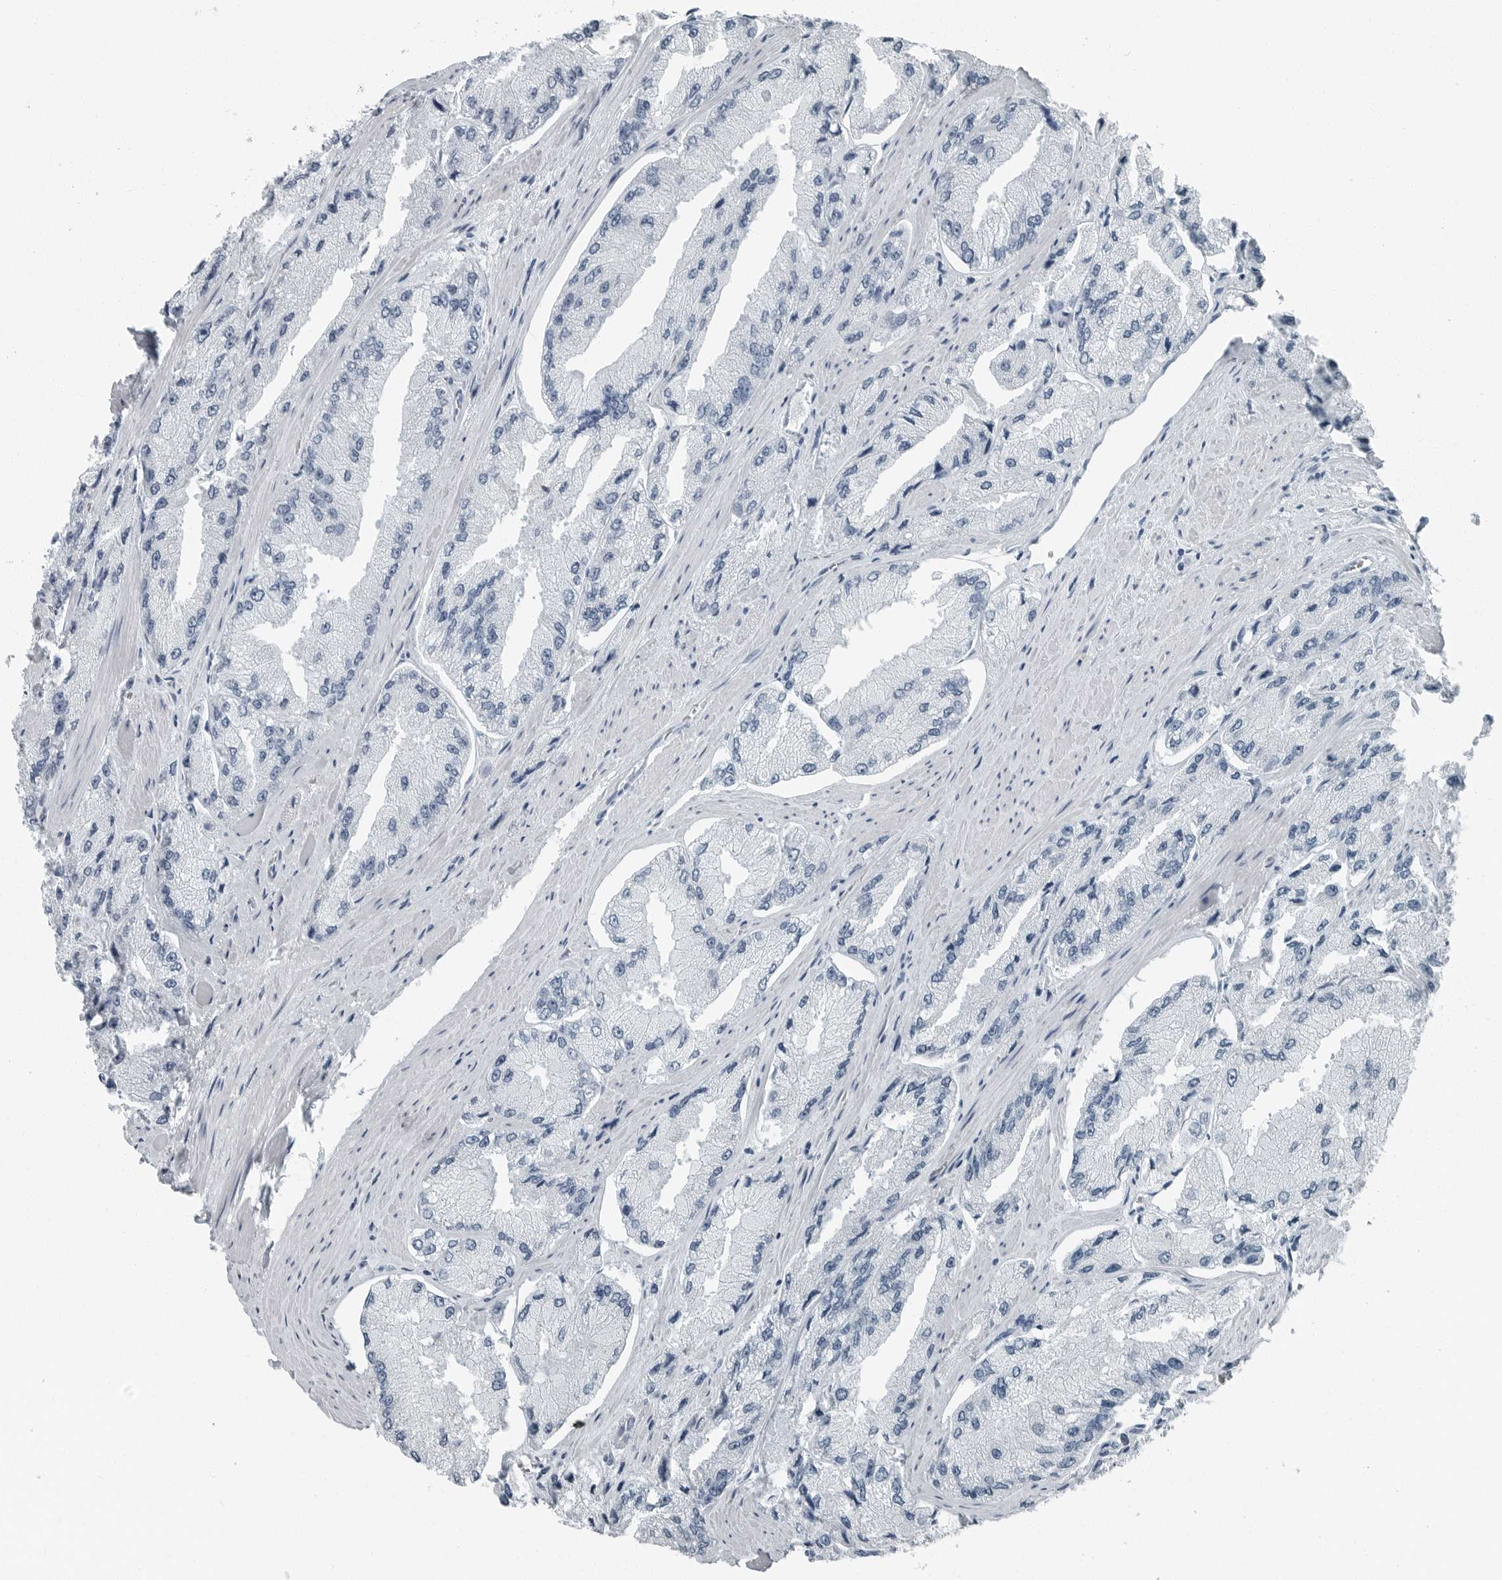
{"staining": {"intensity": "negative", "quantity": "none", "location": "none"}, "tissue": "prostate cancer", "cell_type": "Tumor cells", "image_type": "cancer", "snomed": [{"axis": "morphology", "description": "Adenocarcinoma, High grade"}, {"axis": "topography", "description": "Prostate"}], "caption": "Tumor cells are negative for brown protein staining in prostate cancer.", "gene": "ZPBP2", "patient": {"sex": "male", "age": 58}}